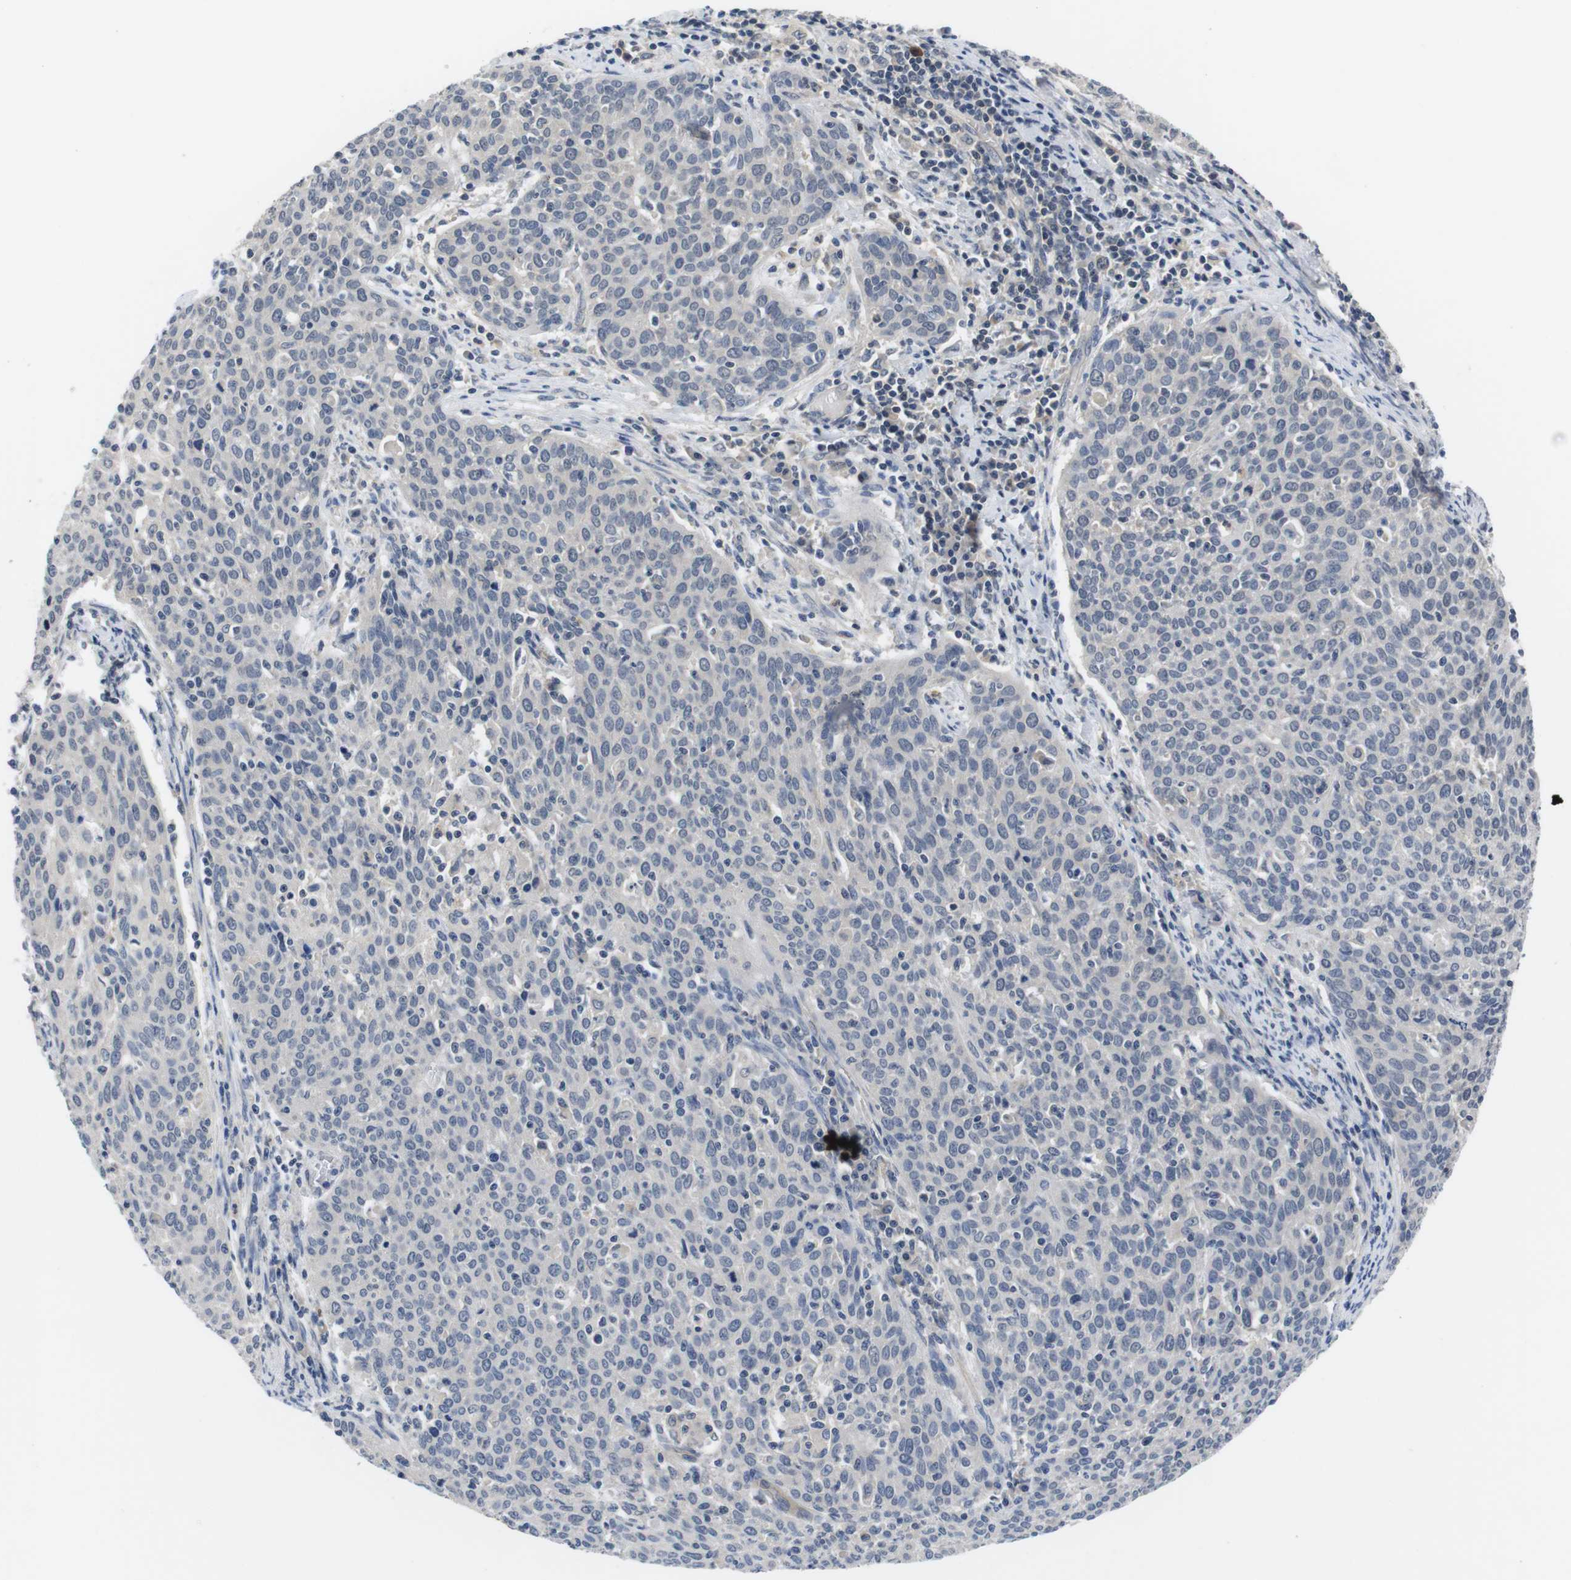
{"staining": {"intensity": "negative", "quantity": "none", "location": "none"}, "tissue": "cervical cancer", "cell_type": "Tumor cells", "image_type": "cancer", "snomed": [{"axis": "morphology", "description": "Squamous cell carcinoma, NOS"}, {"axis": "topography", "description": "Cervix"}], "caption": "Tumor cells show no significant protein staining in cervical cancer (squamous cell carcinoma).", "gene": "FADD", "patient": {"sex": "female", "age": 38}}